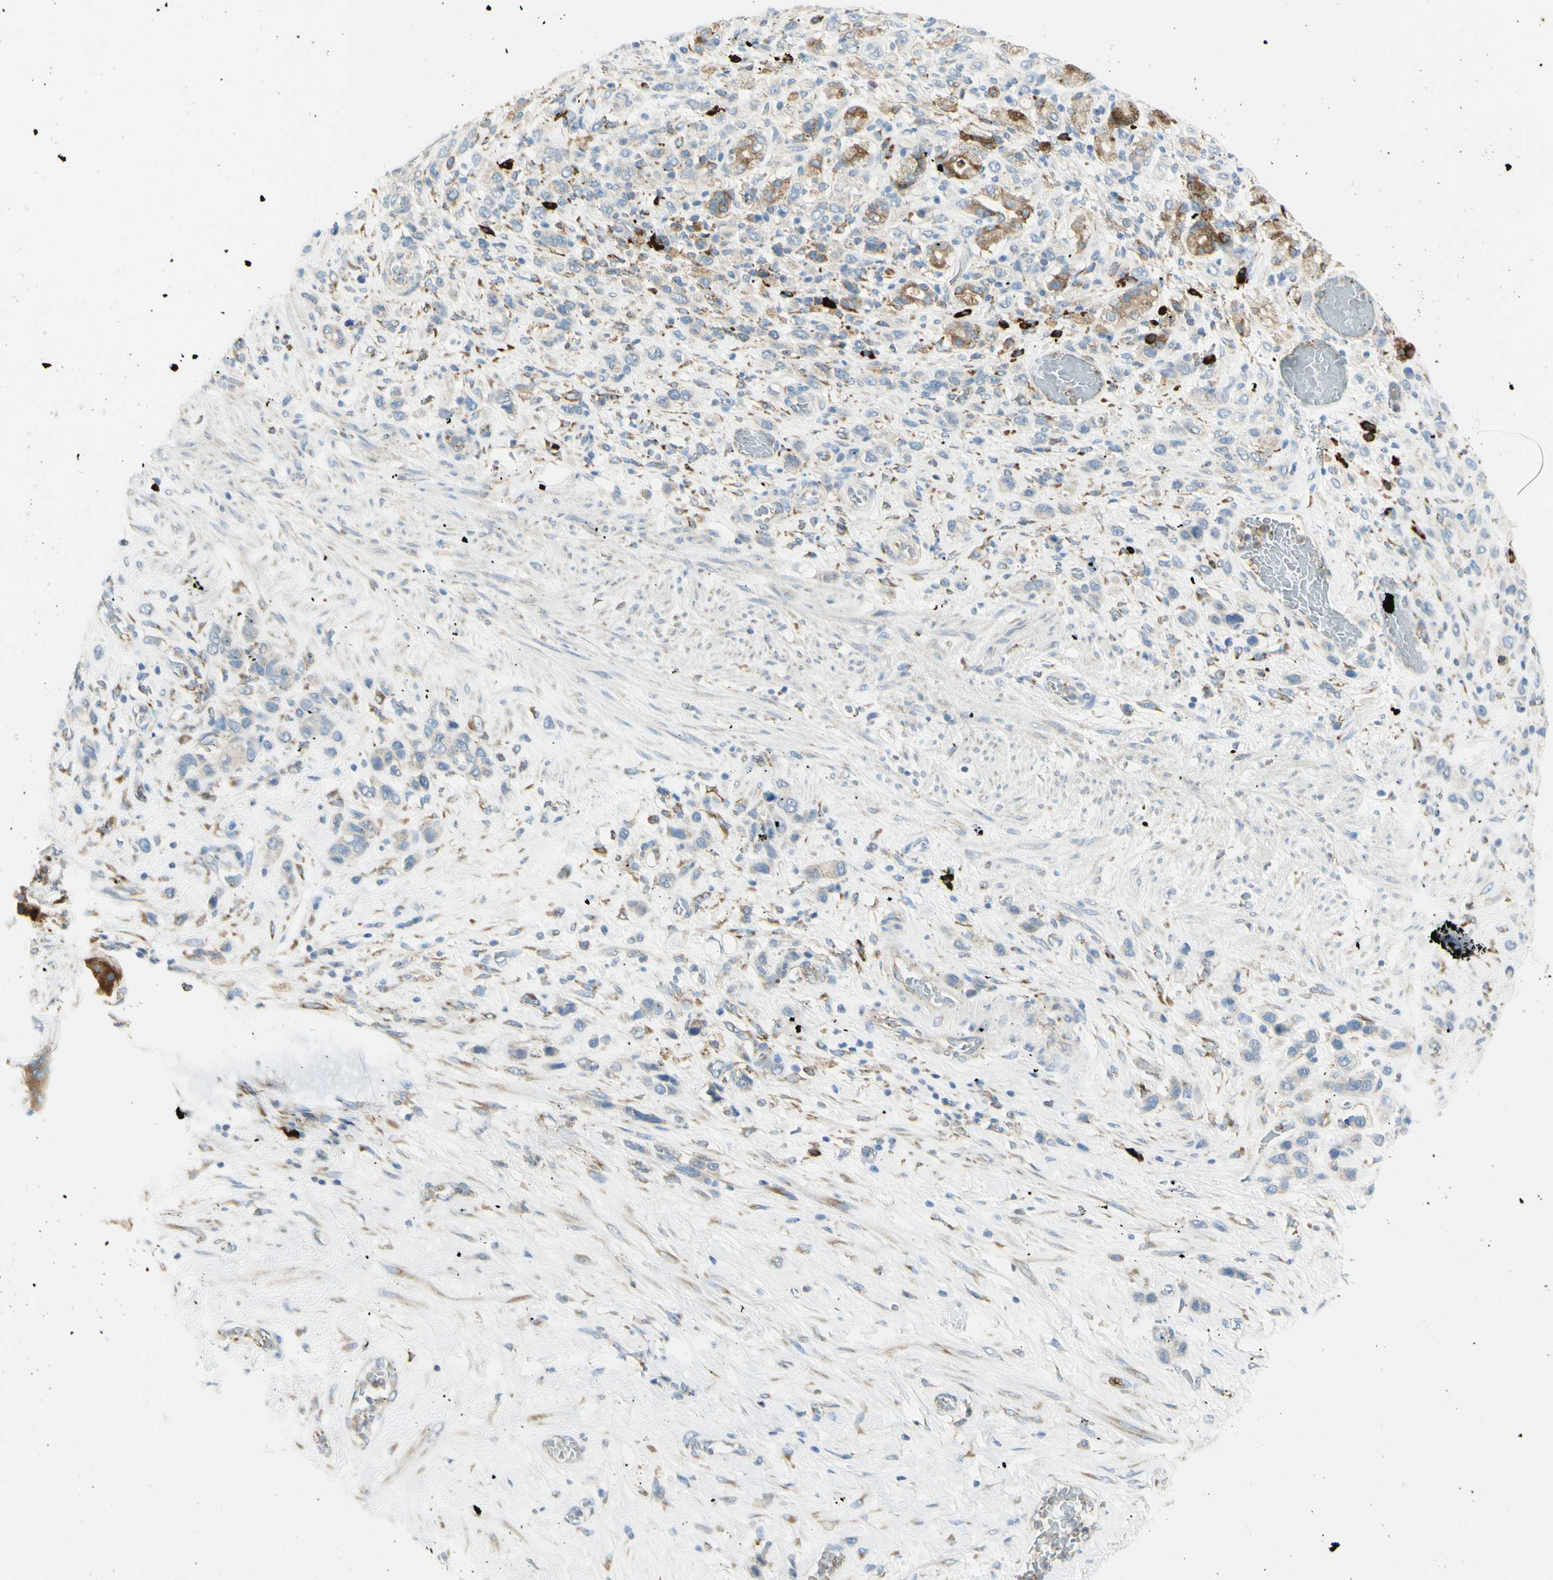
{"staining": {"intensity": "weak", "quantity": "25%-75%", "location": "cytoplasmic/membranous"}, "tissue": "stomach cancer", "cell_type": "Tumor cells", "image_type": "cancer", "snomed": [{"axis": "morphology", "description": "Adenocarcinoma, NOS"}, {"axis": "morphology", "description": "Adenocarcinoma, High grade"}, {"axis": "topography", "description": "Stomach, upper"}, {"axis": "topography", "description": "Stomach, lower"}], "caption": "DAB (3,3'-diaminobenzidine) immunohistochemical staining of stomach adenocarcinoma exhibits weak cytoplasmic/membranous protein staining in approximately 25%-75% of tumor cells.", "gene": "MANF", "patient": {"sex": "female", "age": 65}}